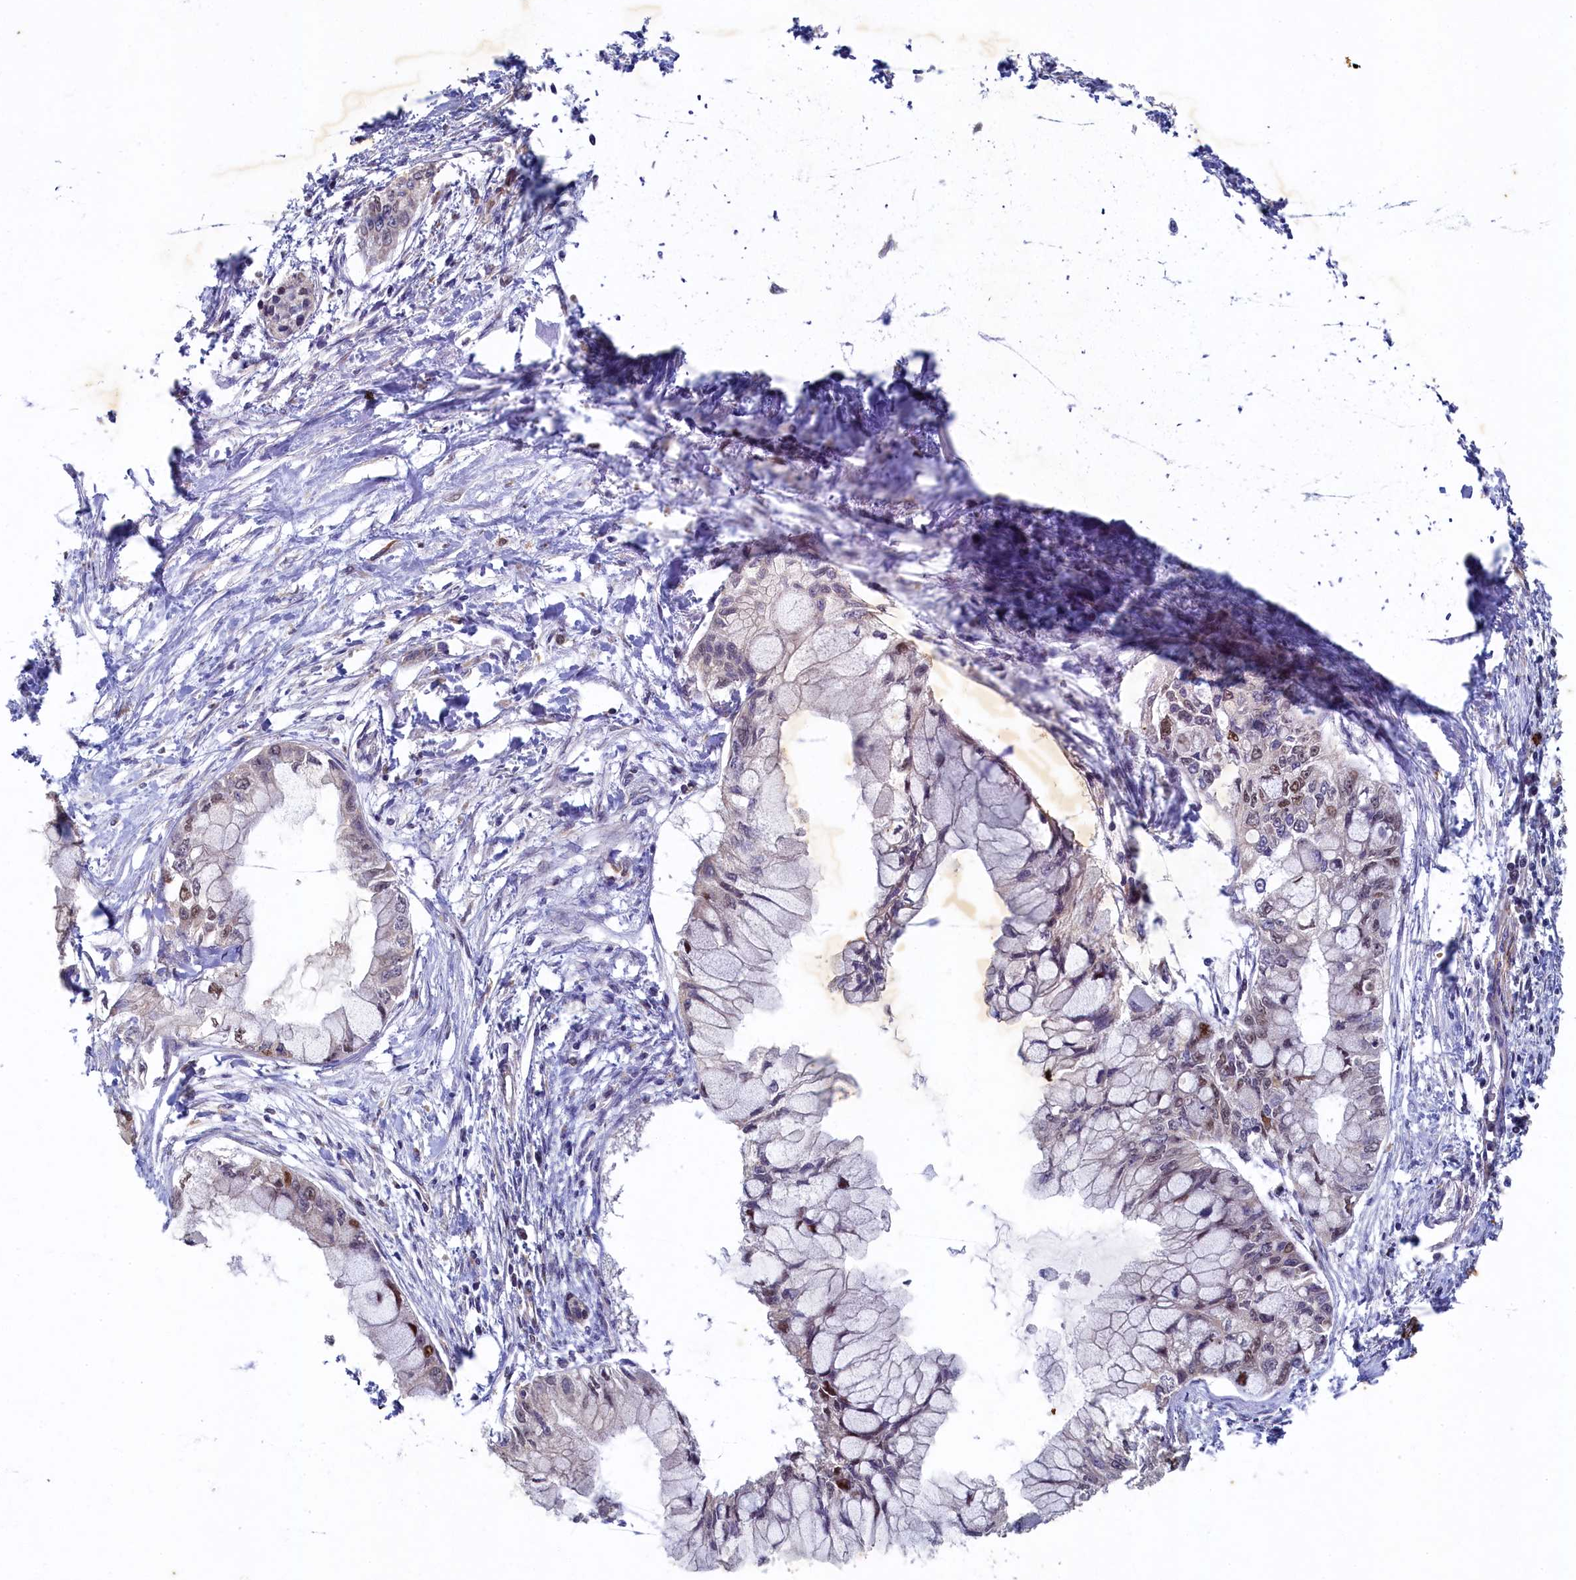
{"staining": {"intensity": "weak", "quantity": "25%-75%", "location": "nuclear"}, "tissue": "pancreatic cancer", "cell_type": "Tumor cells", "image_type": "cancer", "snomed": [{"axis": "morphology", "description": "Adenocarcinoma, NOS"}, {"axis": "topography", "description": "Pancreas"}], "caption": "This photomicrograph displays IHC staining of human adenocarcinoma (pancreatic), with low weak nuclear positivity in about 25%-75% of tumor cells.", "gene": "CEP20", "patient": {"sex": "male", "age": 48}}